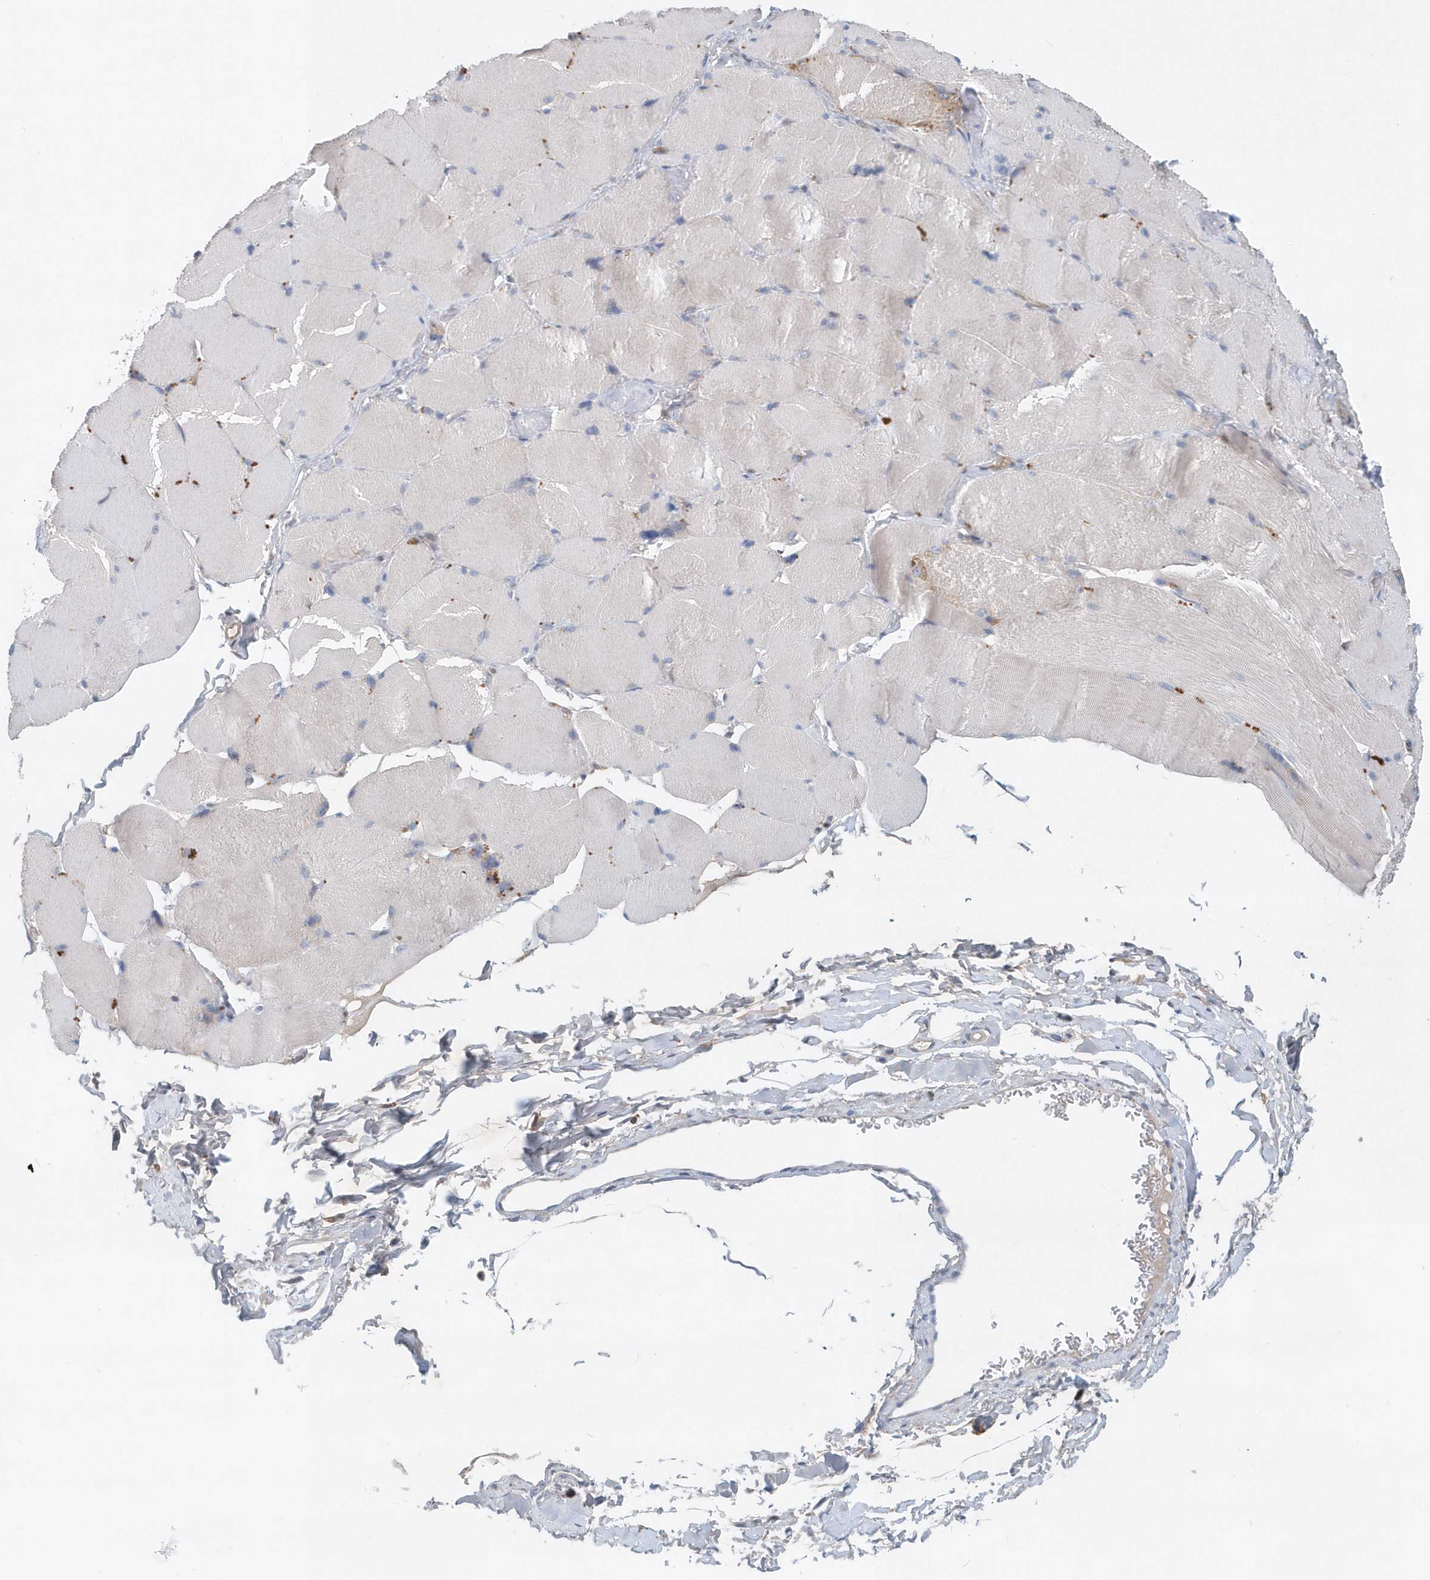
{"staining": {"intensity": "negative", "quantity": "none", "location": "none"}, "tissue": "skeletal muscle", "cell_type": "Myocytes", "image_type": "normal", "snomed": [{"axis": "morphology", "description": "Normal tissue, NOS"}, {"axis": "topography", "description": "Skin"}, {"axis": "topography", "description": "Skeletal muscle"}], "caption": "High magnification brightfield microscopy of unremarkable skeletal muscle stained with DAB (brown) and counterstained with hematoxylin (blue): myocytes show no significant positivity. (Immunohistochemistry (ihc), brightfield microscopy, high magnification).", "gene": "P2RY10", "patient": {"sex": "male", "age": 83}}